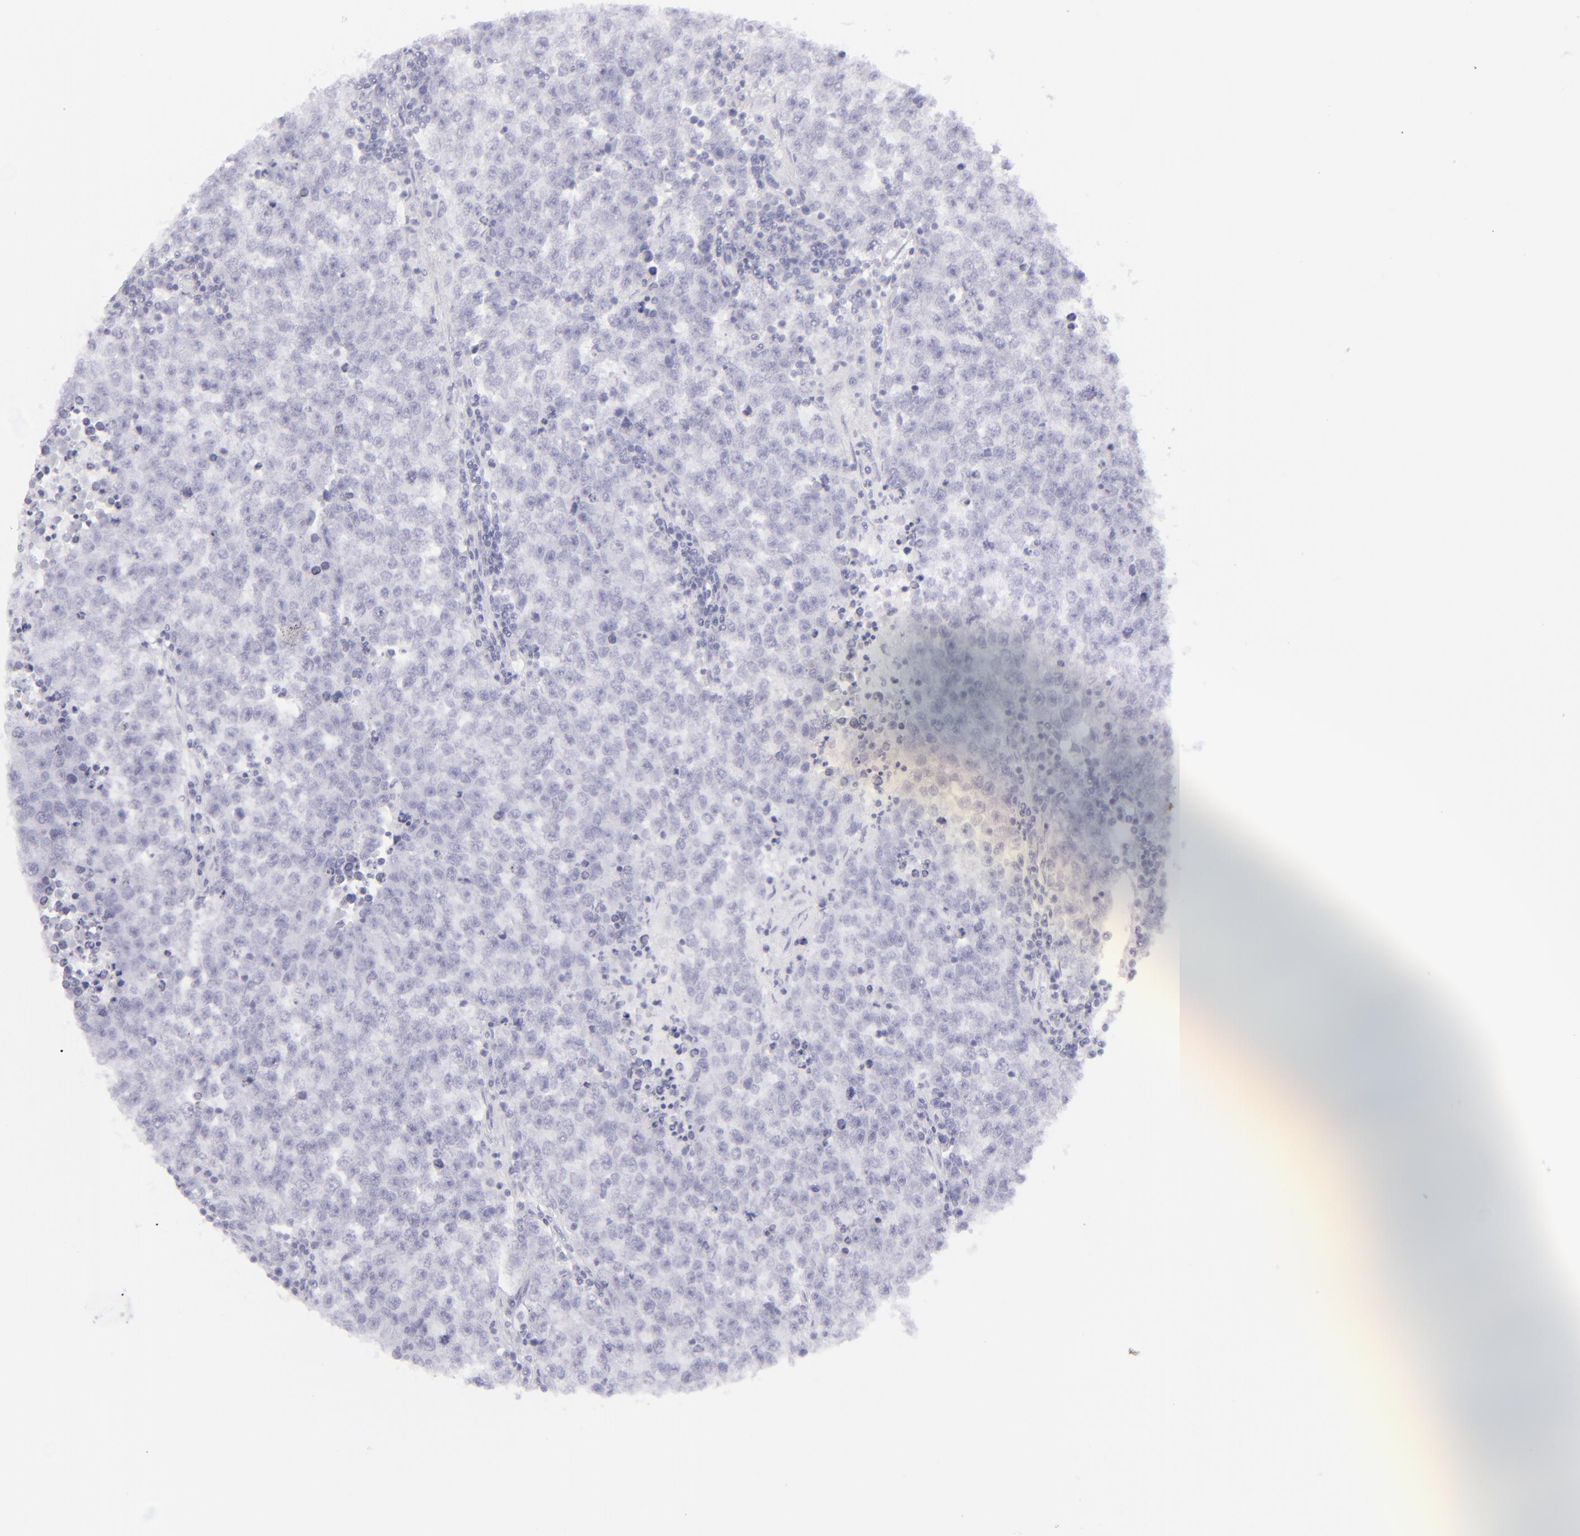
{"staining": {"intensity": "negative", "quantity": "none", "location": "none"}, "tissue": "testis cancer", "cell_type": "Tumor cells", "image_type": "cancer", "snomed": [{"axis": "morphology", "description": "Seminoma, NOS"}, {"axis": "topography", "description": "Testis"}], "caption": "DAB (3,3'-diaminobenzidine) immunohistochemical staining of testis cancer demonstrates no significant positivity in tumor cells. The staining is performed using DAB (3,3'-diaminobenzidine) brown chromogen with nuclei counter-stained in using hematoxylin.", "gene": "FCER2", "patient": {"sex": "male", "age": 36}}